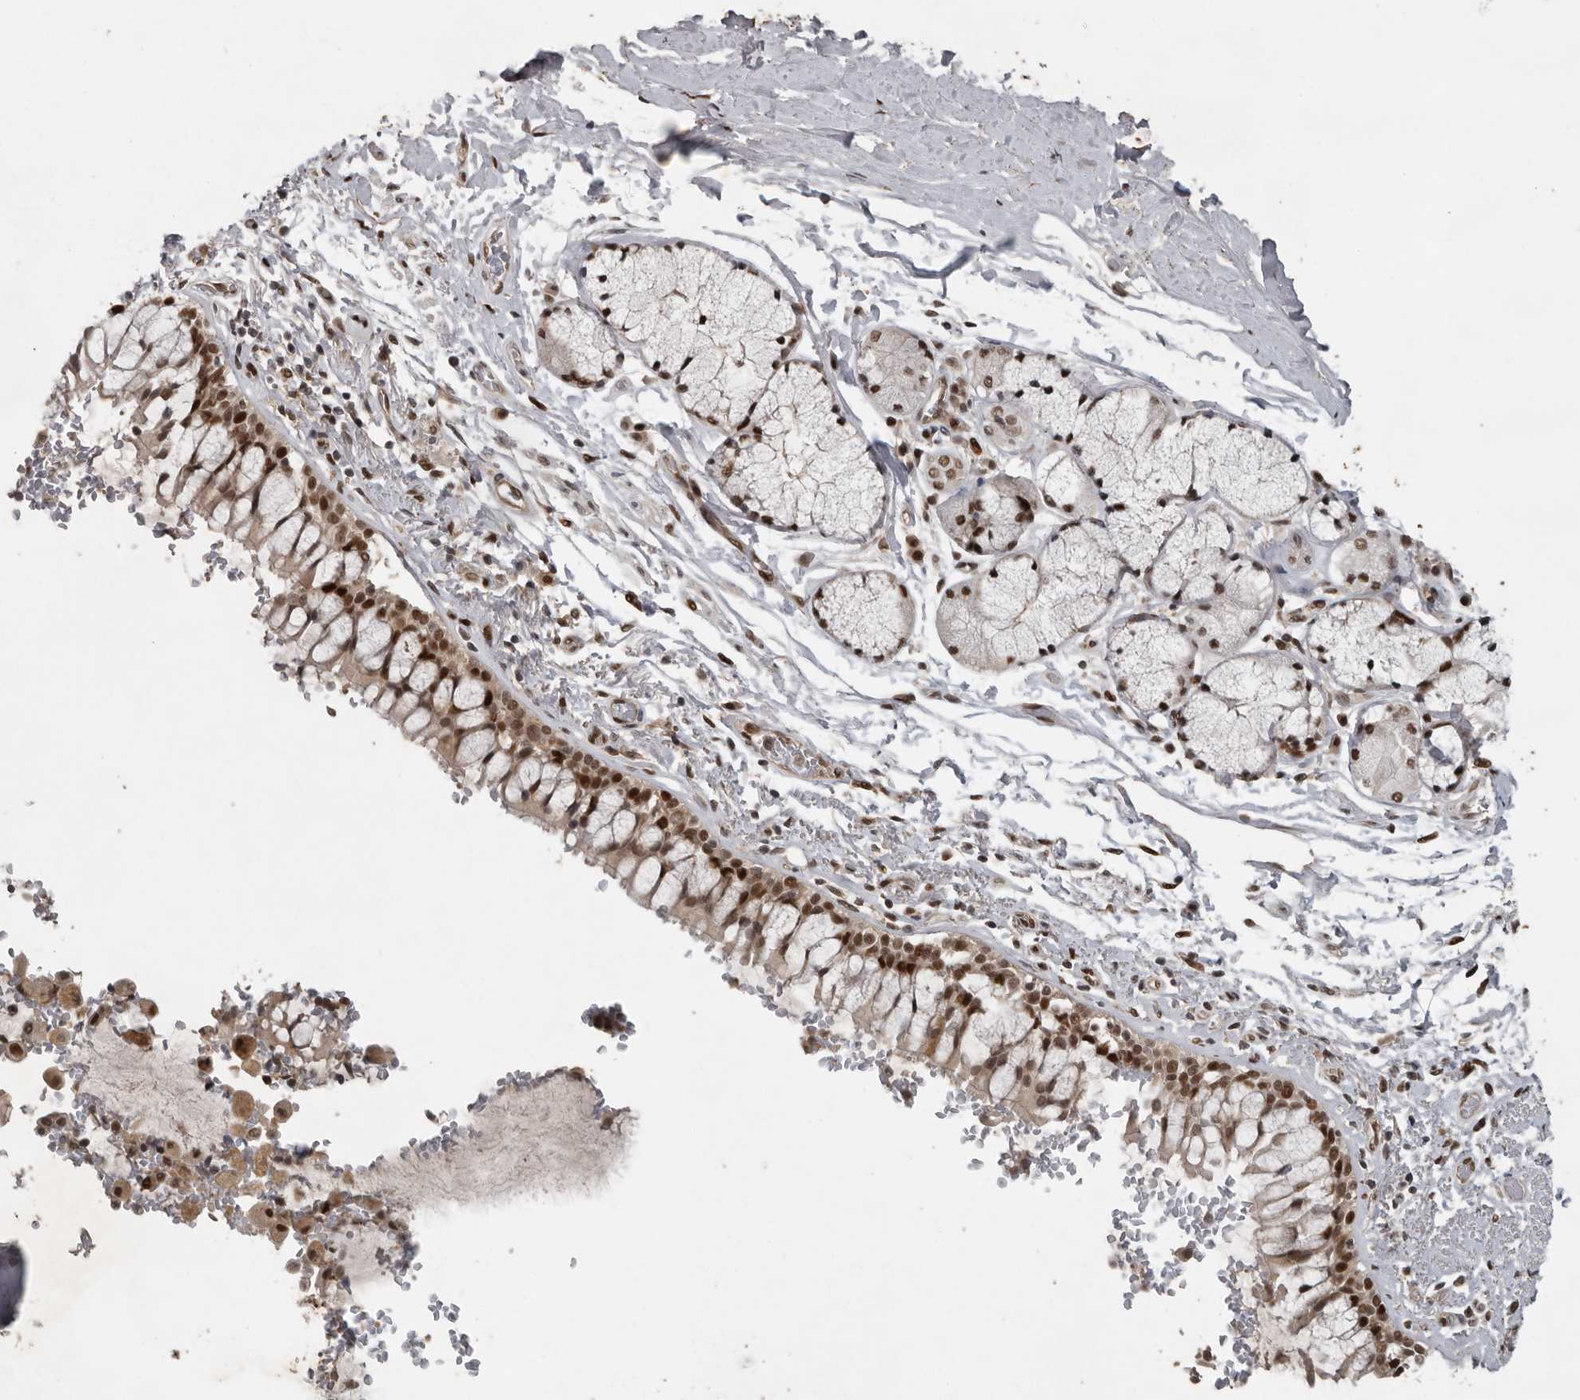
{"staining": {"intensity": "strong", "quantity": ">75%", "location": "cytoplasmic/membranous,nuclear"}, "tissue": "bronchus", "cell_type": "Respiratory epithelial cells", "image_type": "normal", "snomed": [{"axis": "morphology", "description": "Normal tissue, NOS"}, {"axis": "morphology", "description": "Inflammation, NOS"}, {"axis": "topography", "description": "Cartilage tissue"}, {"axis": "topography", "description": "Bronchus"}, {"axis": "topography", "description": "Lung"}], "caption": "Immunohistochemistry (IHC) (DAB (3,3'-diaminobenzidine)) staining of benign human bronchus displays strong cytoplasmic/membranous,nuclear protein positivity in about >75% of respiratory epithelial cells. The protein of interest is stained brown, and the nuclei are stained in blue (DAB (3,3'-diaminobenzidine) IHC with brightfield microscopy, high magnification).", "gene": "CDC27", "patient": {"sex": "female", "age": 64}}